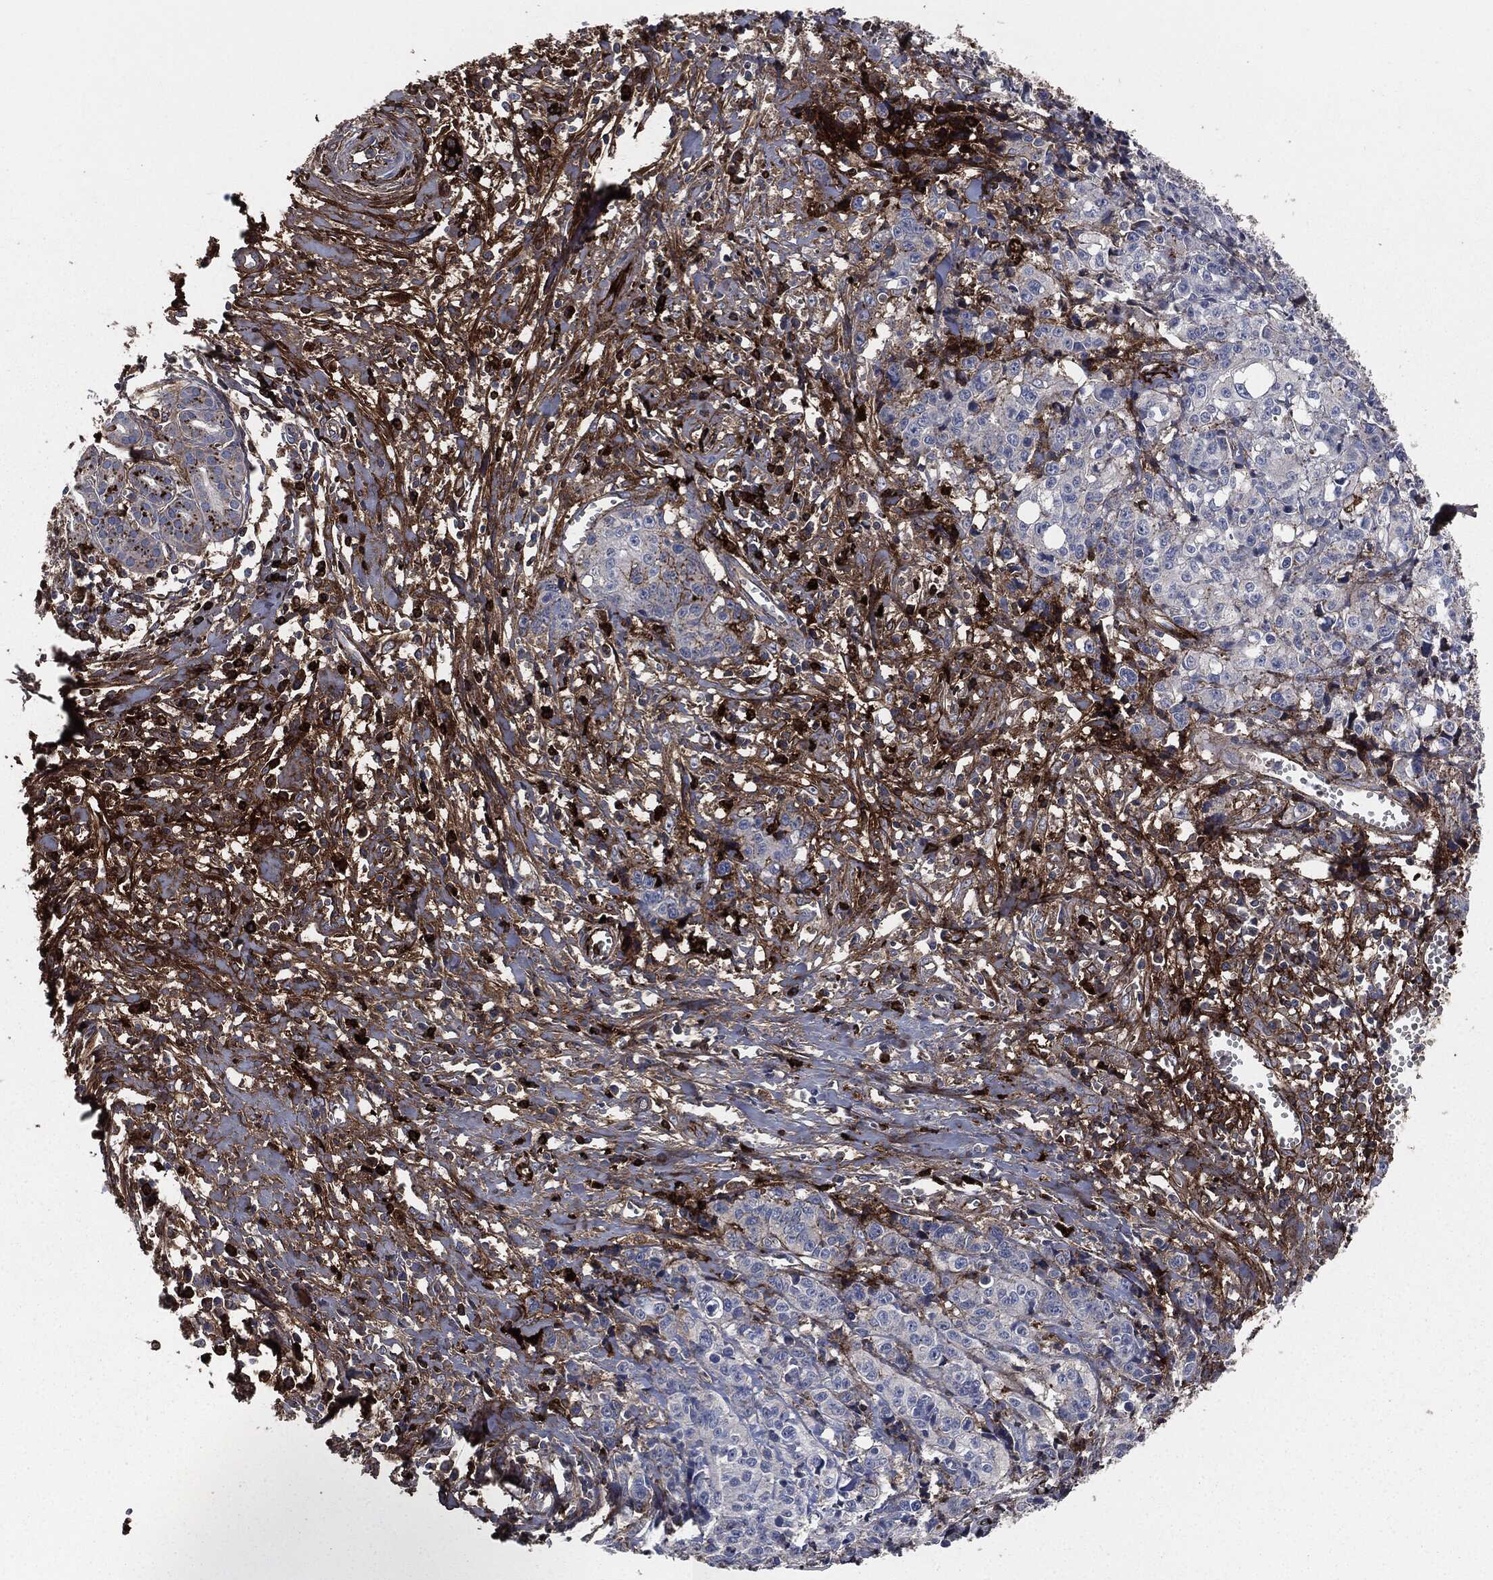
{"staining": {"intensity": "negative", "quantity": "none", "location": "none"}, "tissue": "pancreatic cancer", "cell_type": "Tumor cells", "image_type": "cancer", "snomed": [{"axis": "morphology", "description": "Adenocarcinoma, NOS"}, {"axis": "topography", "description": "Pancreas"}], "caption": "IHC photomicrograph of human pancreatic cancer stained for a protein (brown), which displays no positivity in tumor cells.", "gene": "APOB", "patient": {"sex": "male", "age": 64}}